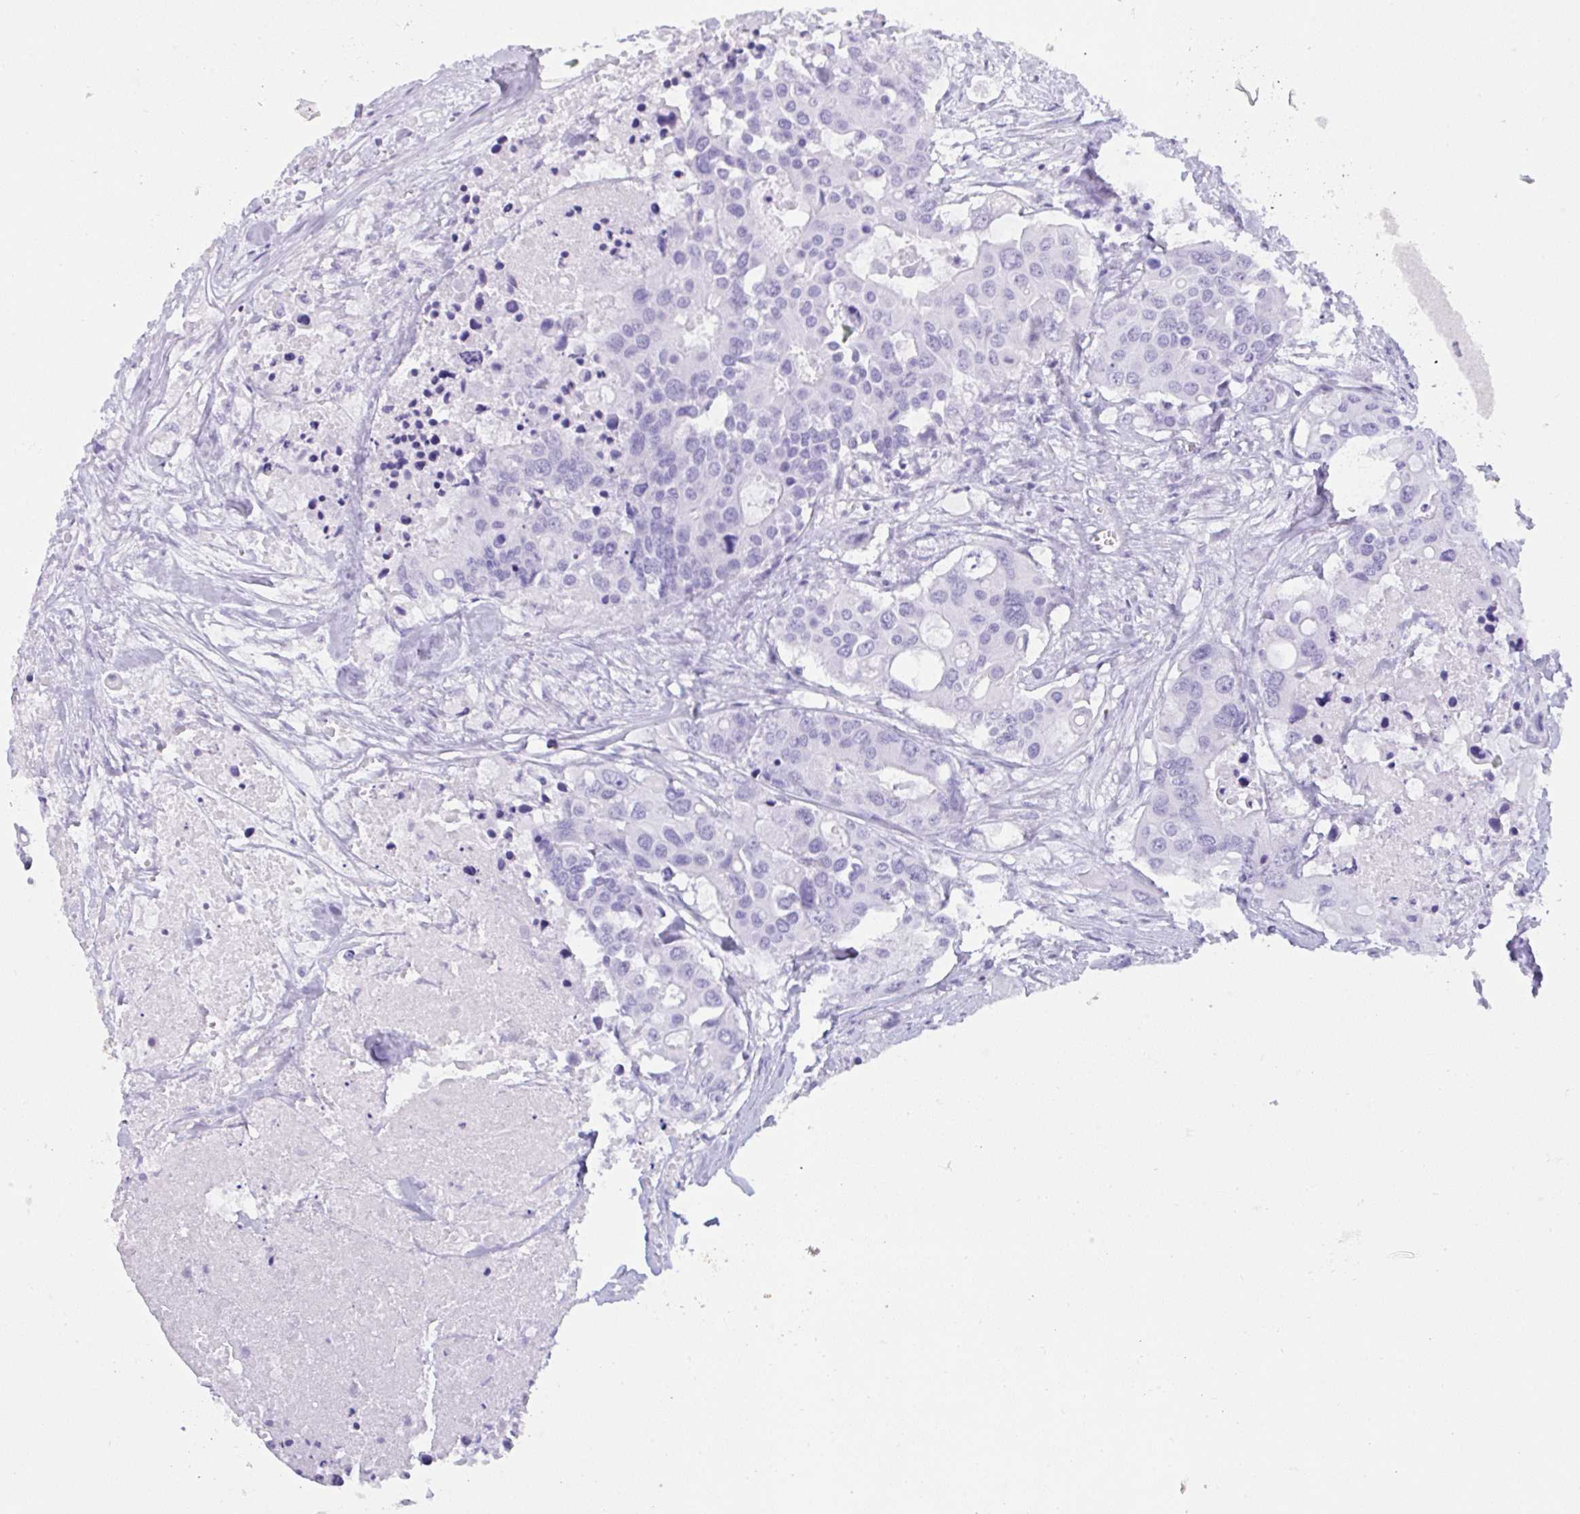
{"staining": {"intensity": "negative", "quantity": "none", "location": "none"}, "tissue": "colorectal cancer", "cell_type": "Tumor cells", "image_type": "cancer", "snomed": [{"axis": "morphology", "description": "Adenocarcinoma, NOS"}, {"axis": "topography", "description": "Colon"}], "caption": "Tumor cells are negative for protein expression in human colorectal cancer.", "gene": "MRGPRG", "patient": {"sex": "male", "age": 77}}